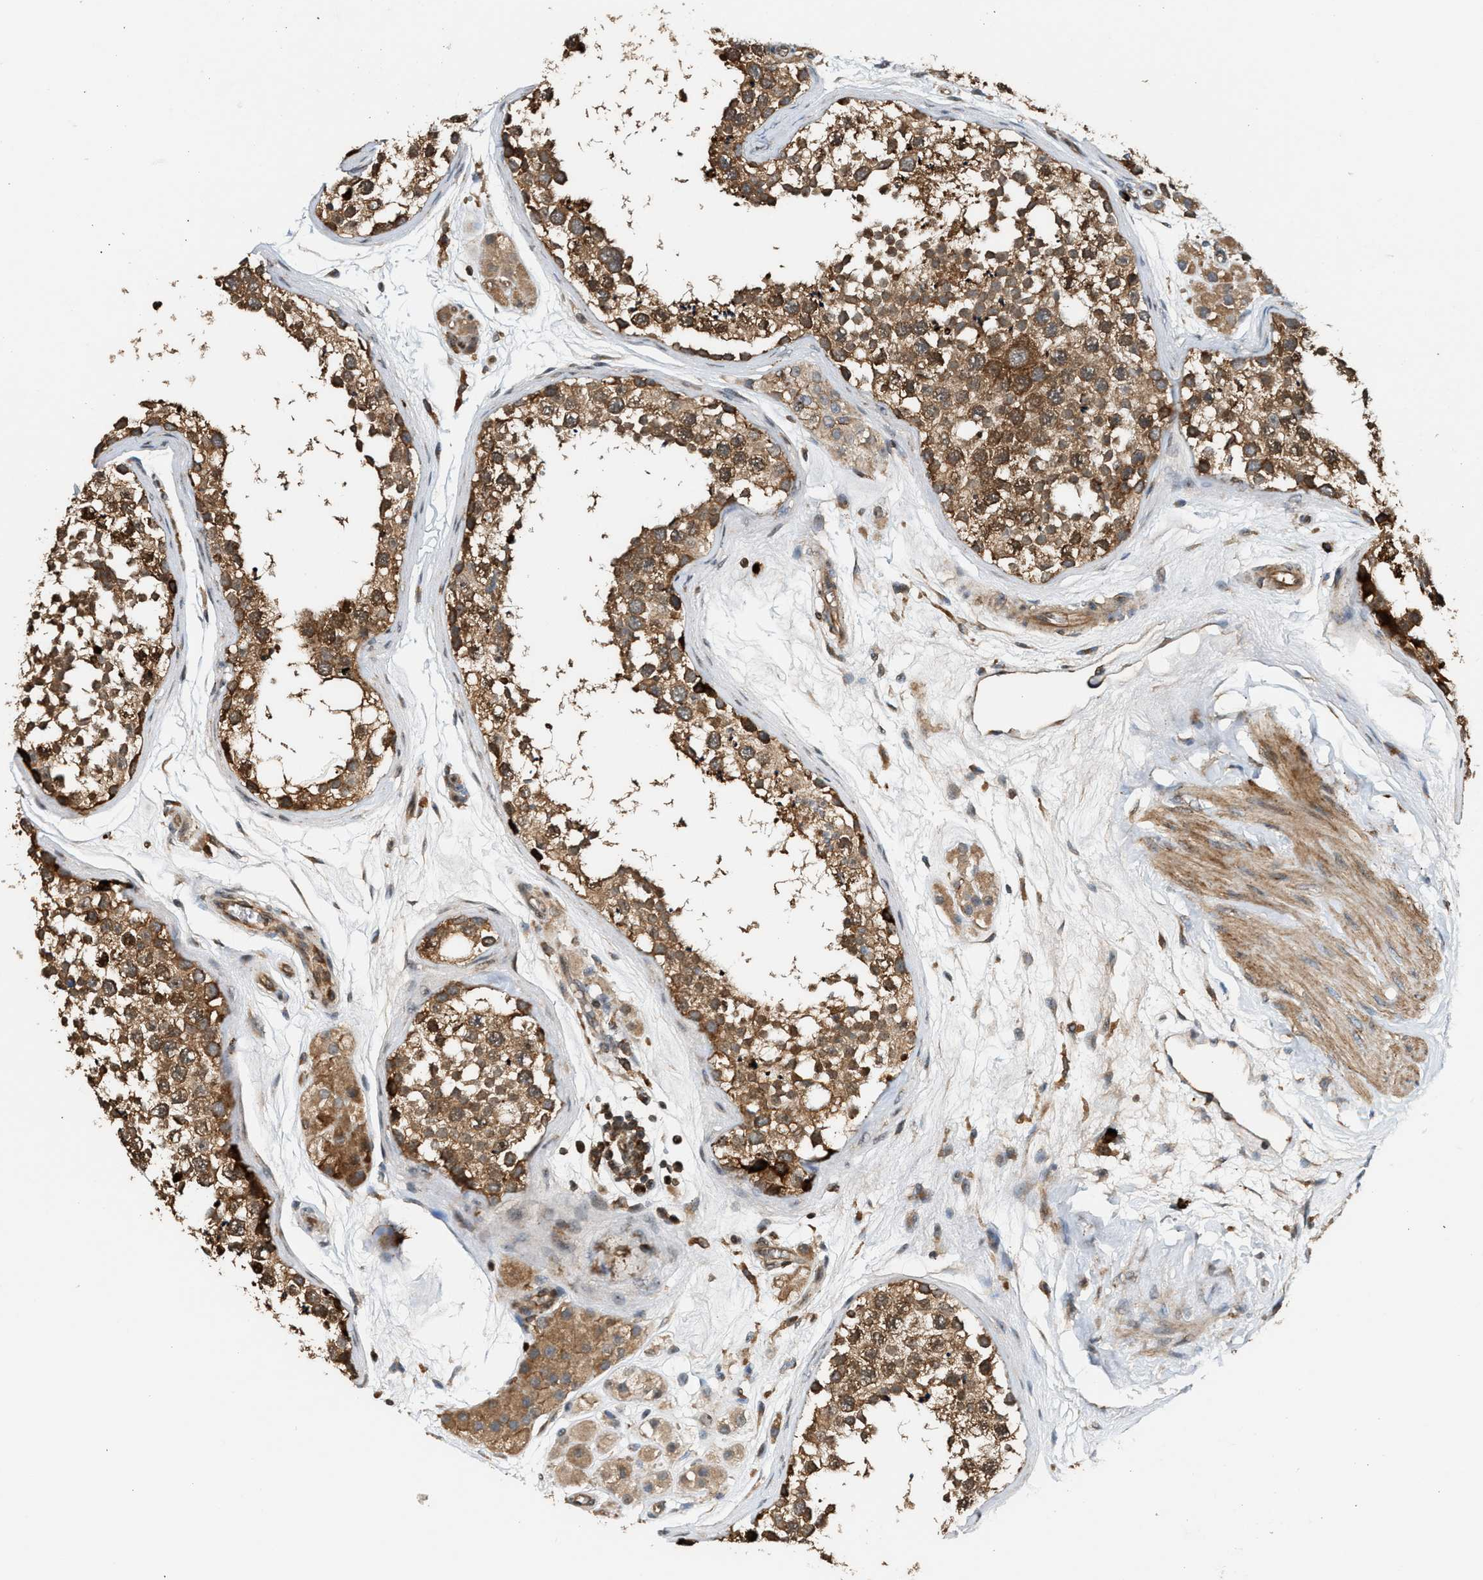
{"staining": {"intensity": "moderate", "quantity": ">75%", "location": "cytoplasmic/membranous"}, "tissue": "testis", "cell_type": "Cells in seminiferous ducts", "image_type": "normal", "snomed": [{"axis": "morphology", "description": "Normal tissue, NOS"}, {"axis": "topography", "description": "Testis"}], "caption": "Moderate cytoplasmic/membranous expression for a protein is seen in approximately >75% of cells in seminiferous ducts of benign testis using immunohistochemistry.", "gene": "BAIAP2L1", "patient": {"sex": "male", "age": 56}}